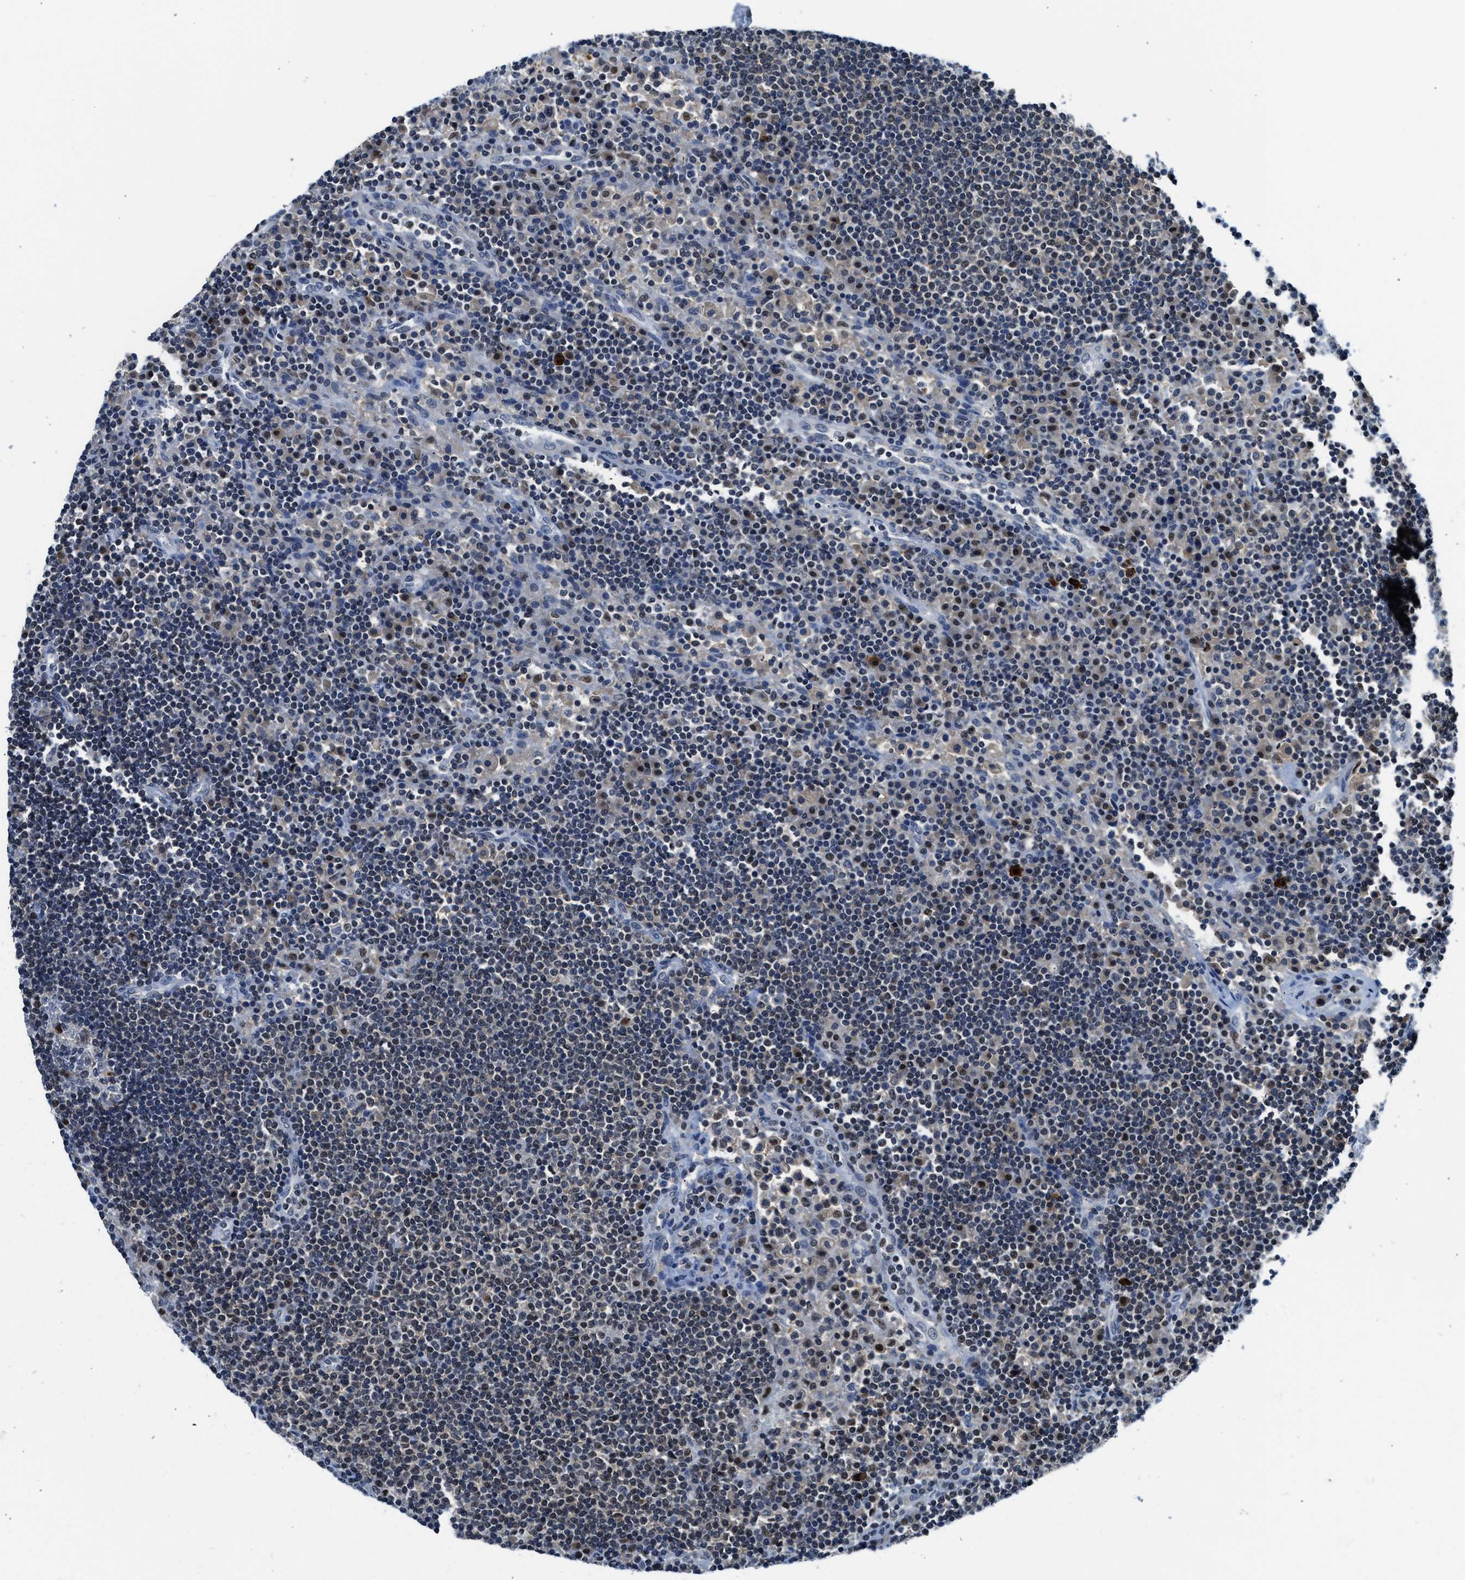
{"staining": {"intensity": "weak", "quantity": "25%-75%", "location": "nuclear"}, "tissue": "lymph node", "cell_type": "Germinal center cells", "image_type": "normal", "snomed": [{"axis": "morphology", "description": "Normal tissue, NOS"}, {"axis": "topography", "description": "Lymph node"}], "caption": "Lymph node stained with immunohistochemistry demonstrates weak nuclear positivity in approximately 25%-75% of germinal center cells. The protein is stained brown, and the nuclei are stained in blue (DAB (3,3'-diaminobenzidine) IHC with brightfield microscopy, high magnification).", "gene": "ALX1", "patient": {"sex": "female", "age": 53}}